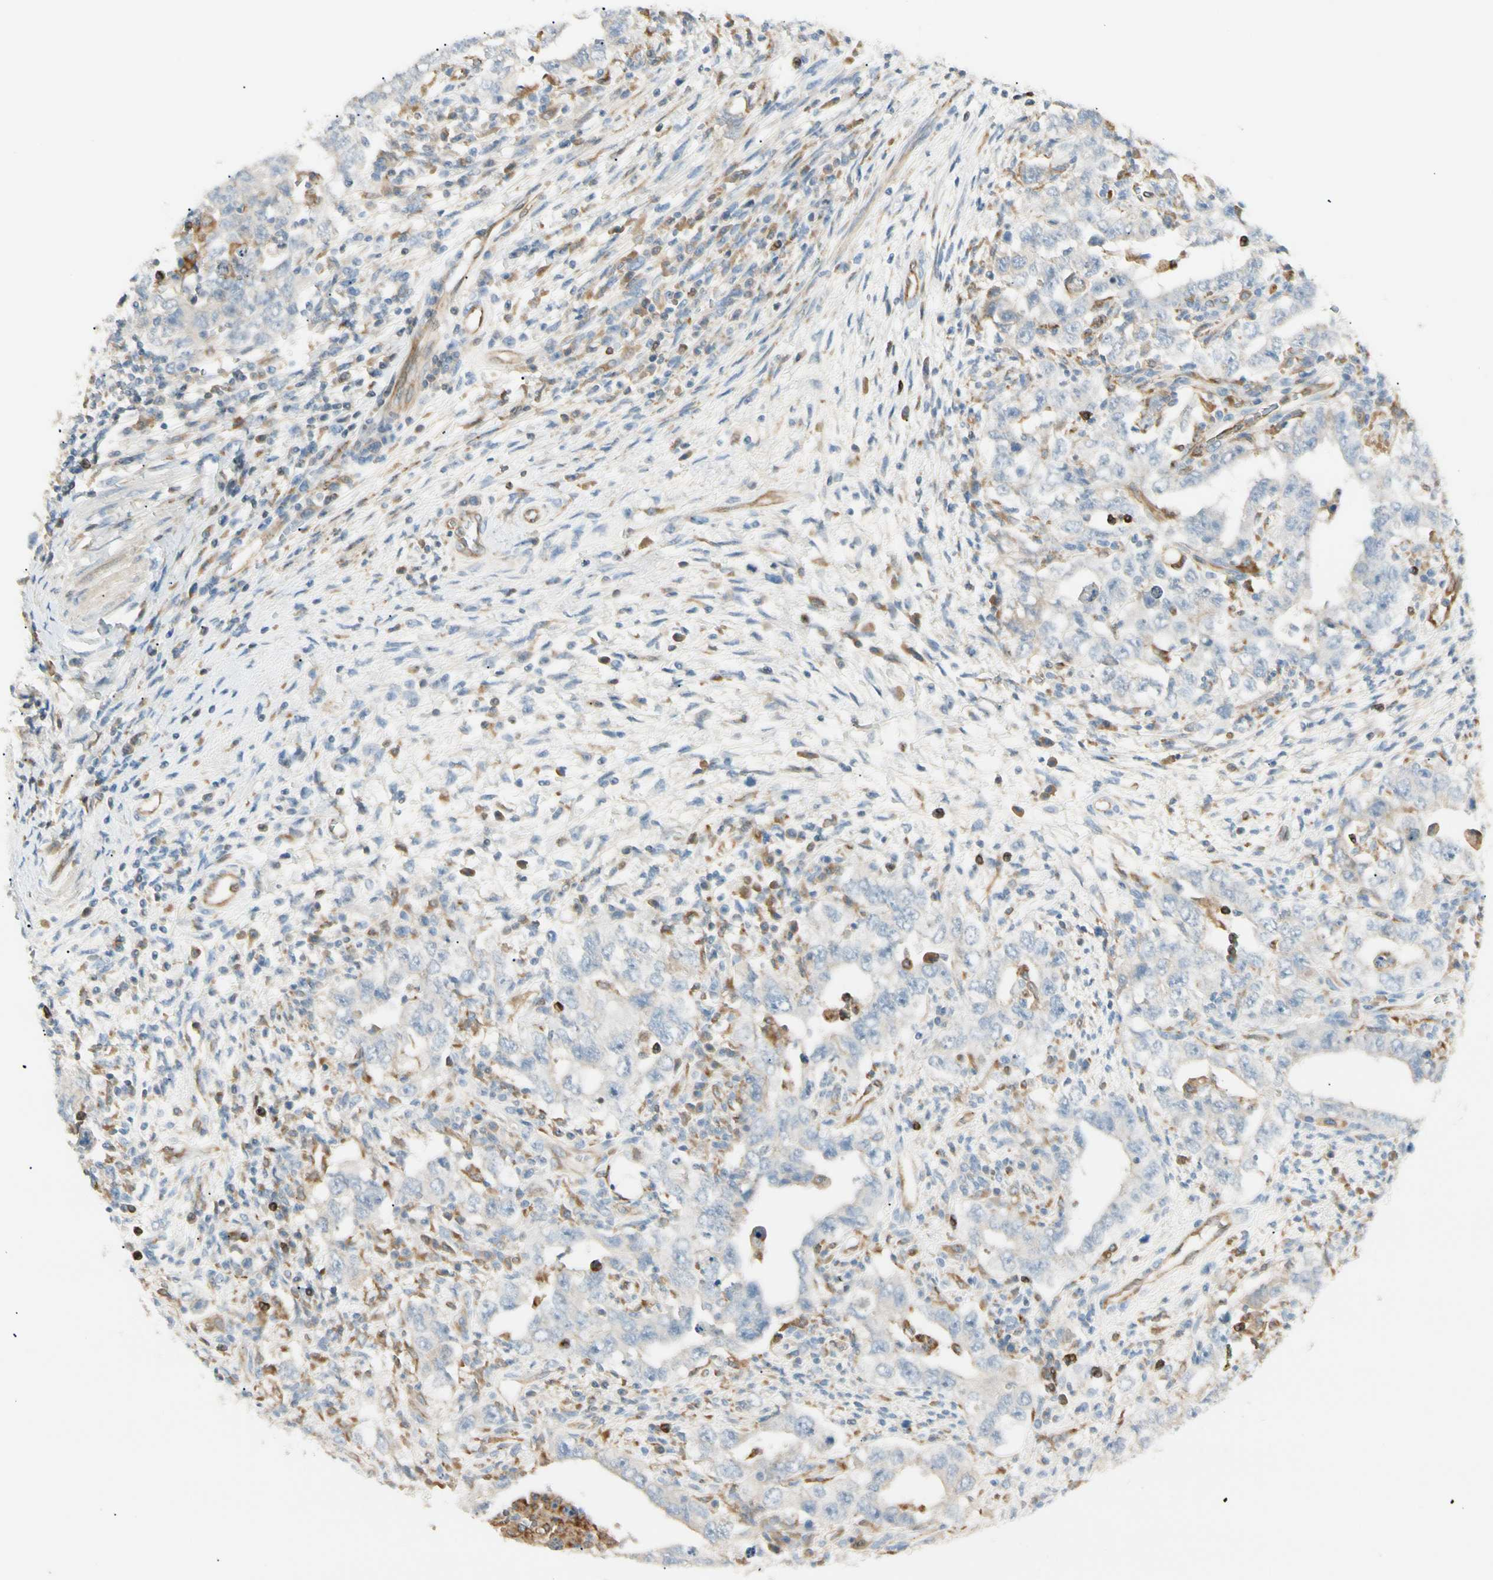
{"staining": {"intensity": "negative", "quantity": "none", "location": "none"}, "tissue": "testis cancer", "cell_type": "Tumor cells", "image_type": "cancer", "snomed": [{"axis": "morphology", "description": "Carcinoma, Embryonal, NOS"}, {"axis": "topography", "description": "Testis"}], "caption": "IHC photomicrograph of human testis cancer stained for a protein (brown), which demonstrates no positivity in tumor cells.", "gene": "LPCAT2", "patient": {"sex": "male", "age": 26}}